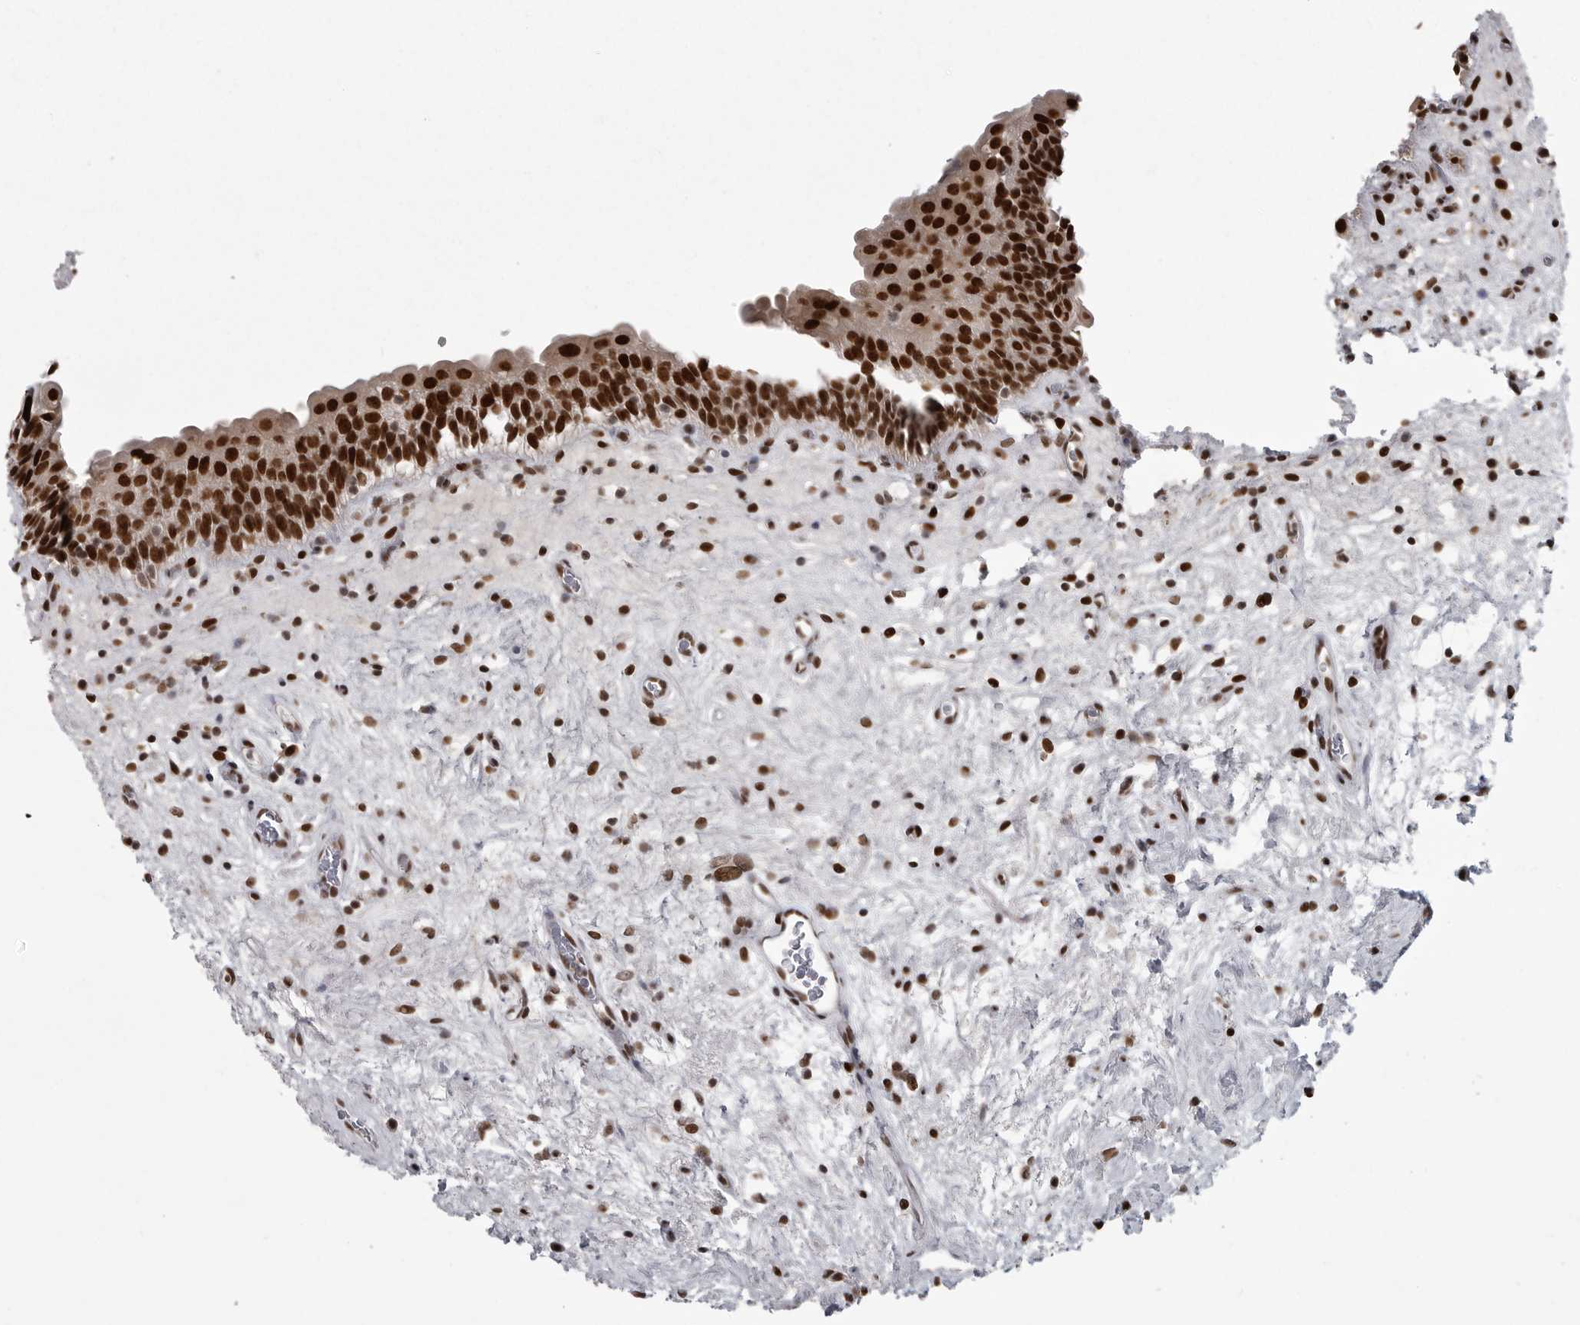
{"staining": {"intensity": "strong", "quantity": ">75%", "location": "nuclear"}, "tissue": "urinary bladder", "cell_type": "Urothelial cells", "image_type": "normal", "snomed": [{"axis": "morphology", "description": "Normal tissue, NOS"}, {"axis": "topography", "description": "Urinary bladder"}], "caption": "Protein expression analysis of normal urinary bladder displays strong nuclear expression in about >75% of urothelial cells.", "gene": "YAF2", "patient": {"sex": "male", "age": 83}}